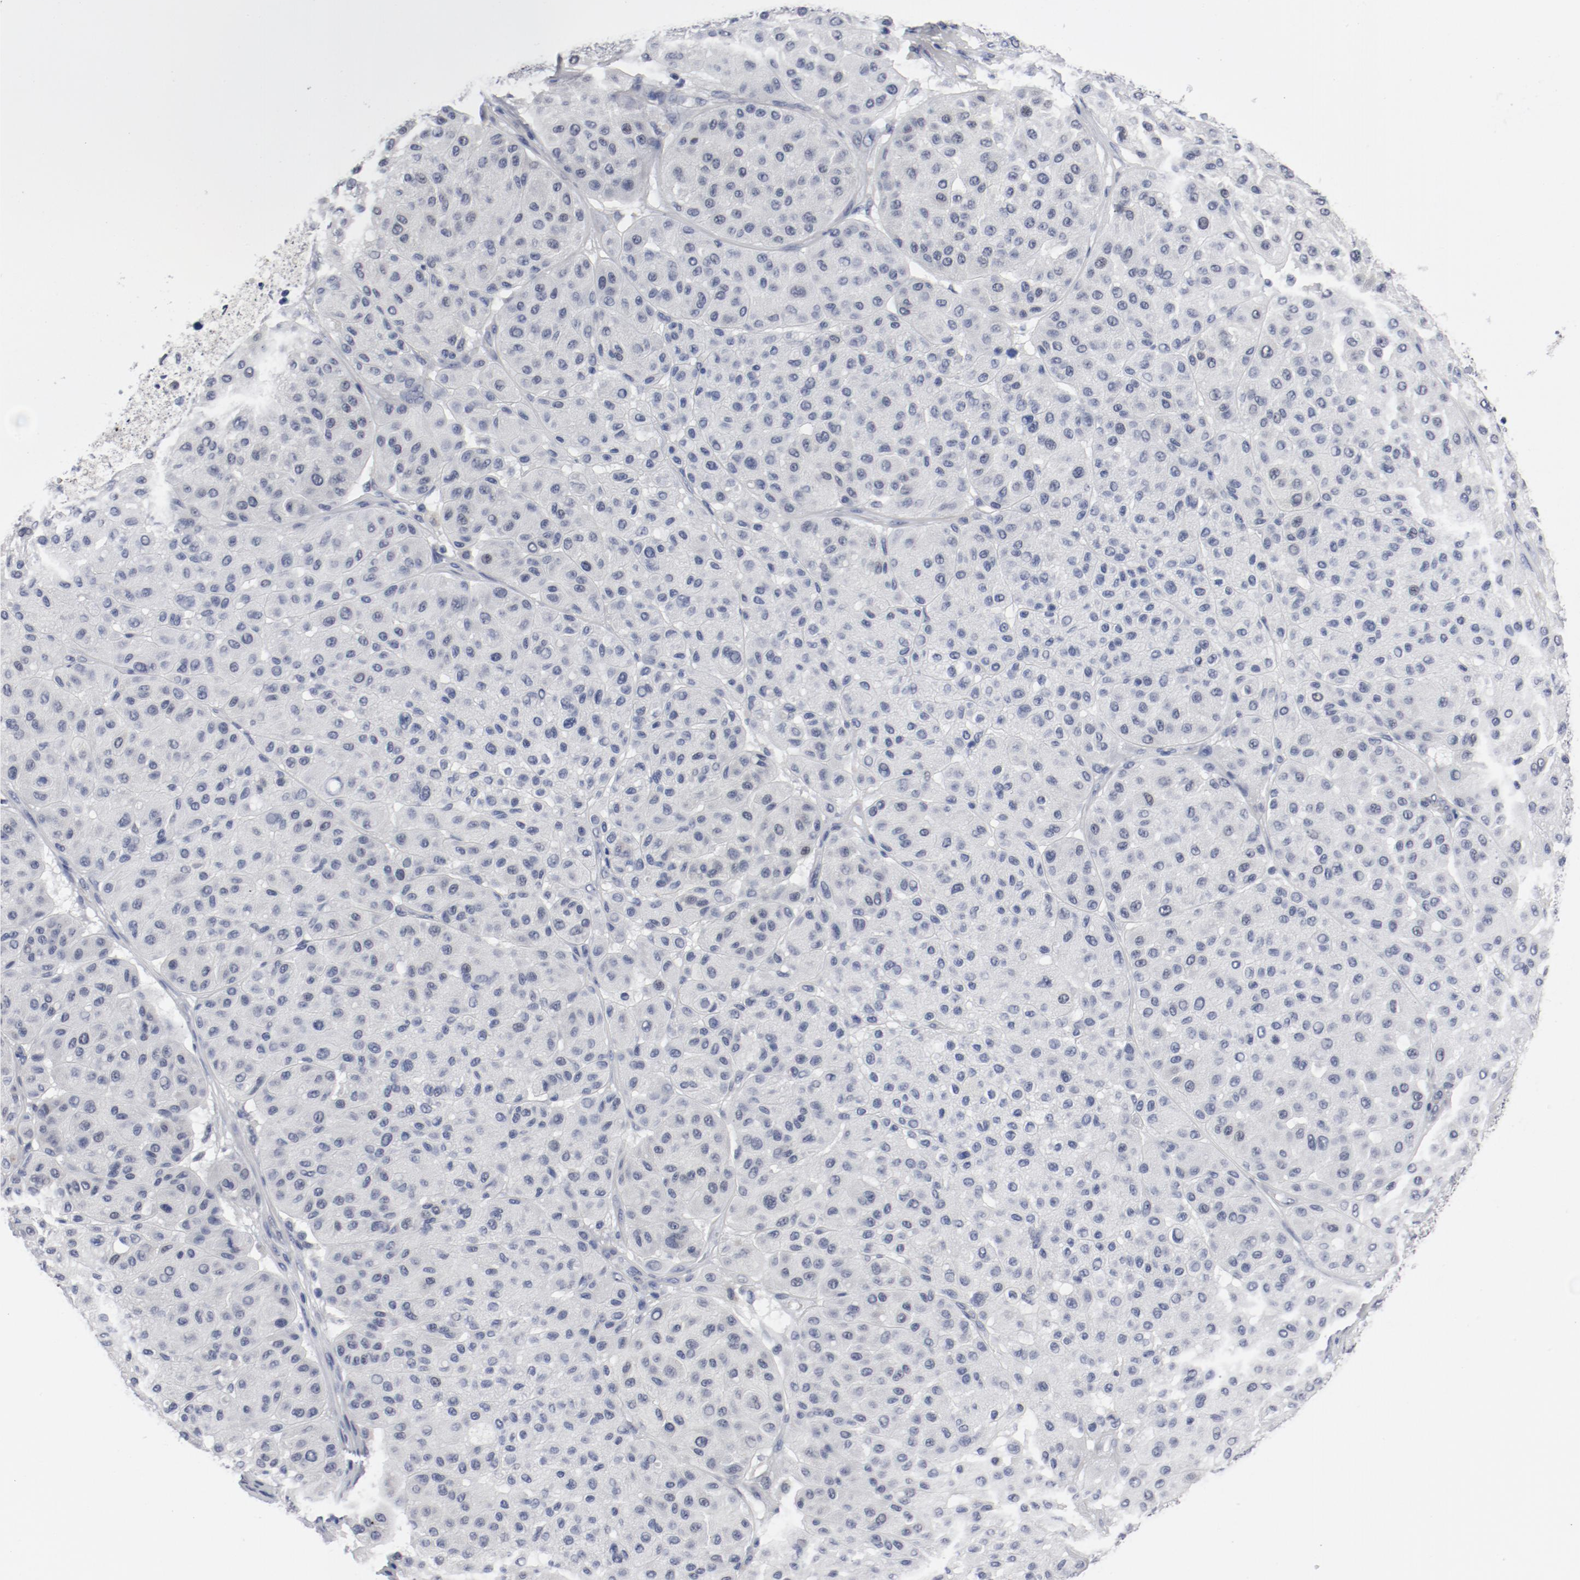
{"staining": {"intensity": "negative", "quantity": "none", "location": "none"}, "tissue": "melanoma", "cell_type": "Tumor cells", "image_type": "cancer", "snomed": [{"axis": "morphology", "description": "Normal tissue, NOS"}, {"axis": "morphology", "description": "Malignant melanoma, Metastatic site"}, {"axis": "topography", "description": "Skin"}], "caption": "A micrograph of human malignant melanoma (metastatic site) is negative for staining in tumor cells.", "gene": "ANKLE2", "patient": {"sex": "male", "age": 41}}